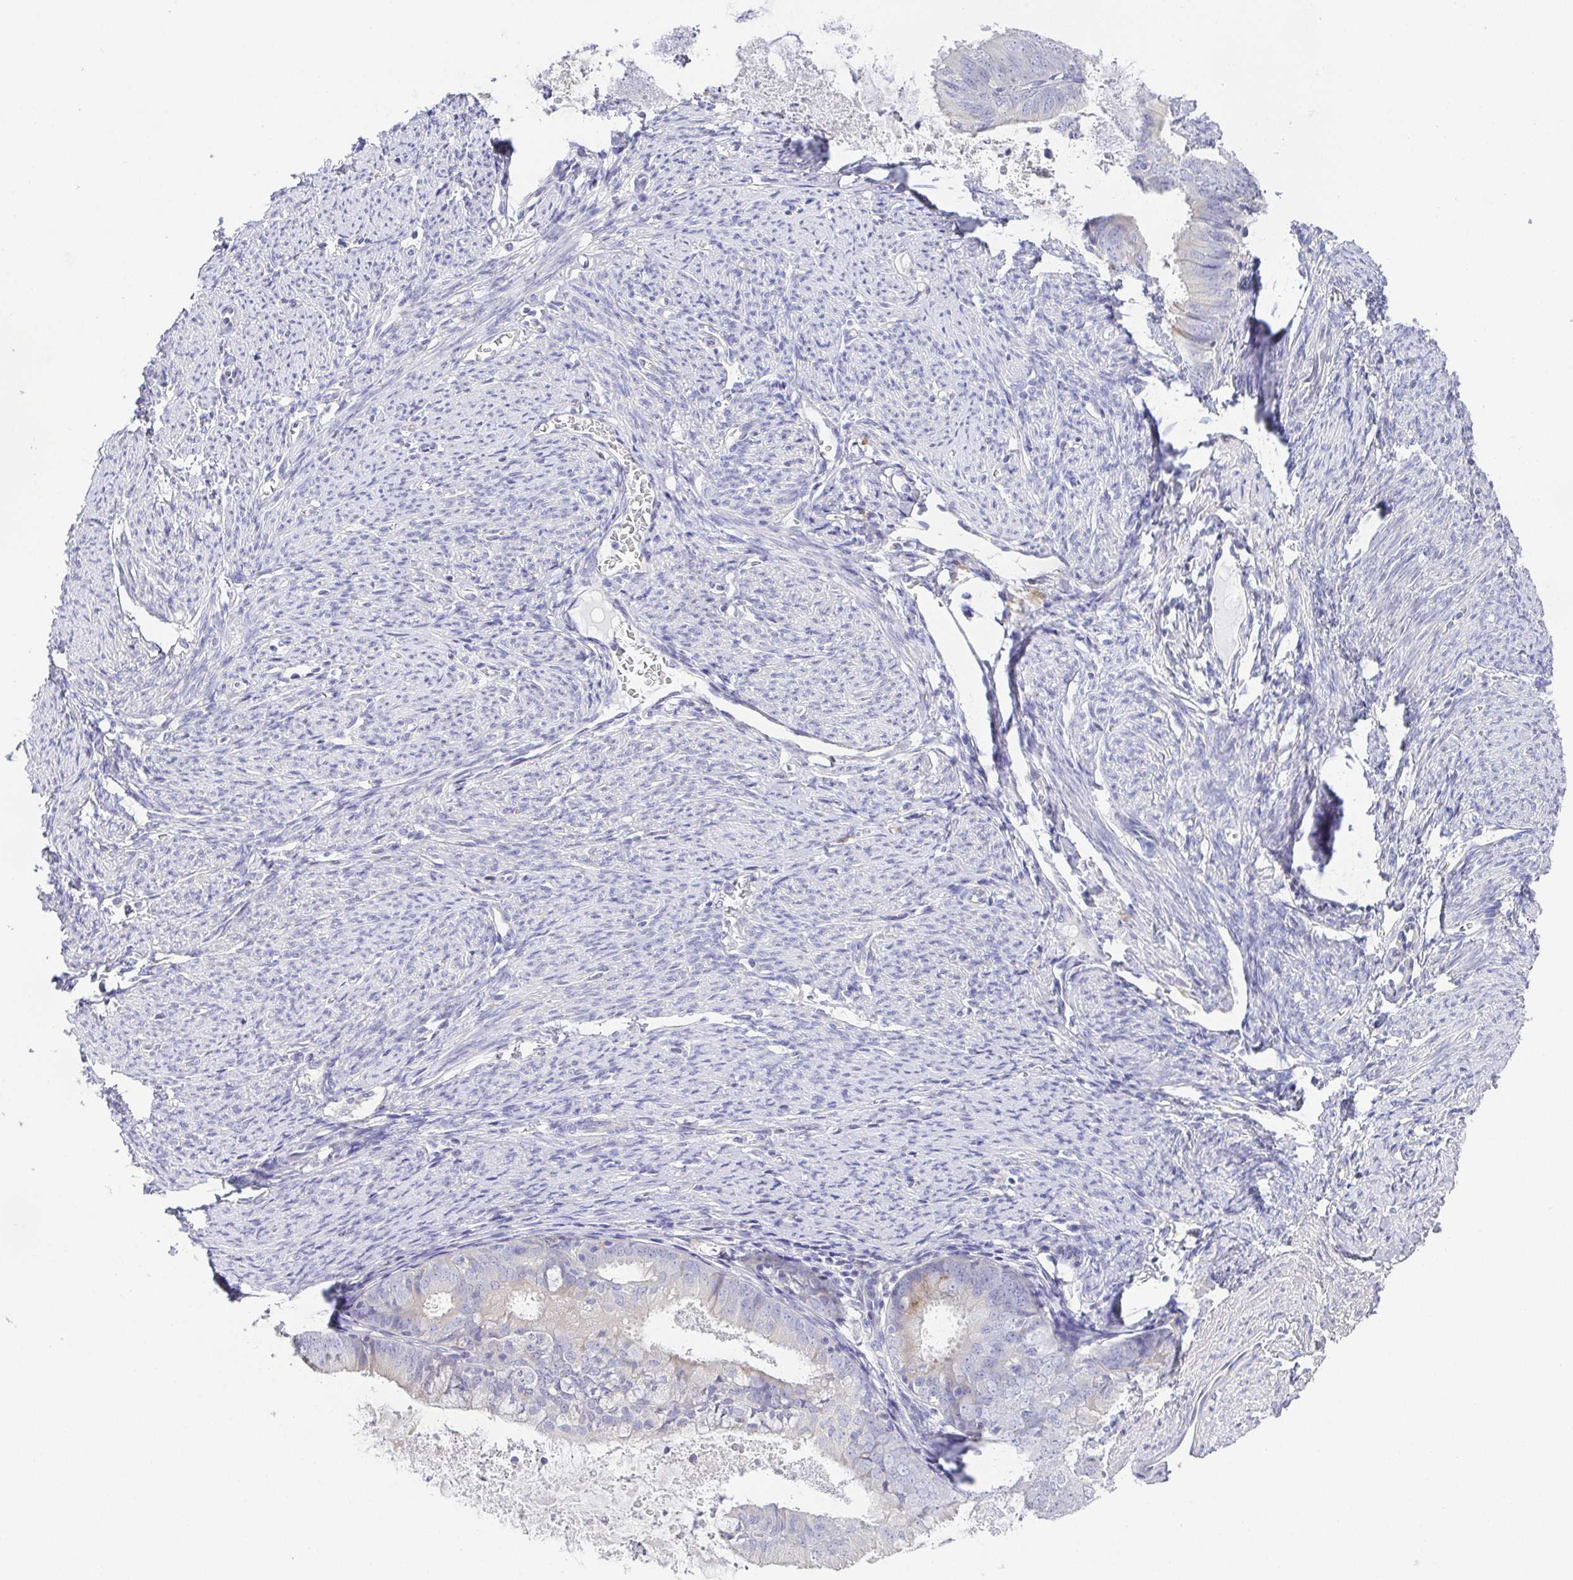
{"staining": {"intensity": "negative", "quantity": "none", "location": "none"}, "tissue": "endometrial cancer", "cell_type": "Tumor cells", "image_type": "cancer", "snomed": [{"axis": "morphology", "description": "Adenocarcinoma, NOS"}, {"axis": "topography", "description": "Endometrium"}], "caption": "Tumor cells are negative for protein expression in human endometrial adenocarcinoma.", "gene": "PKDREJ", "patient": {"sex": "female", "age": 57}}